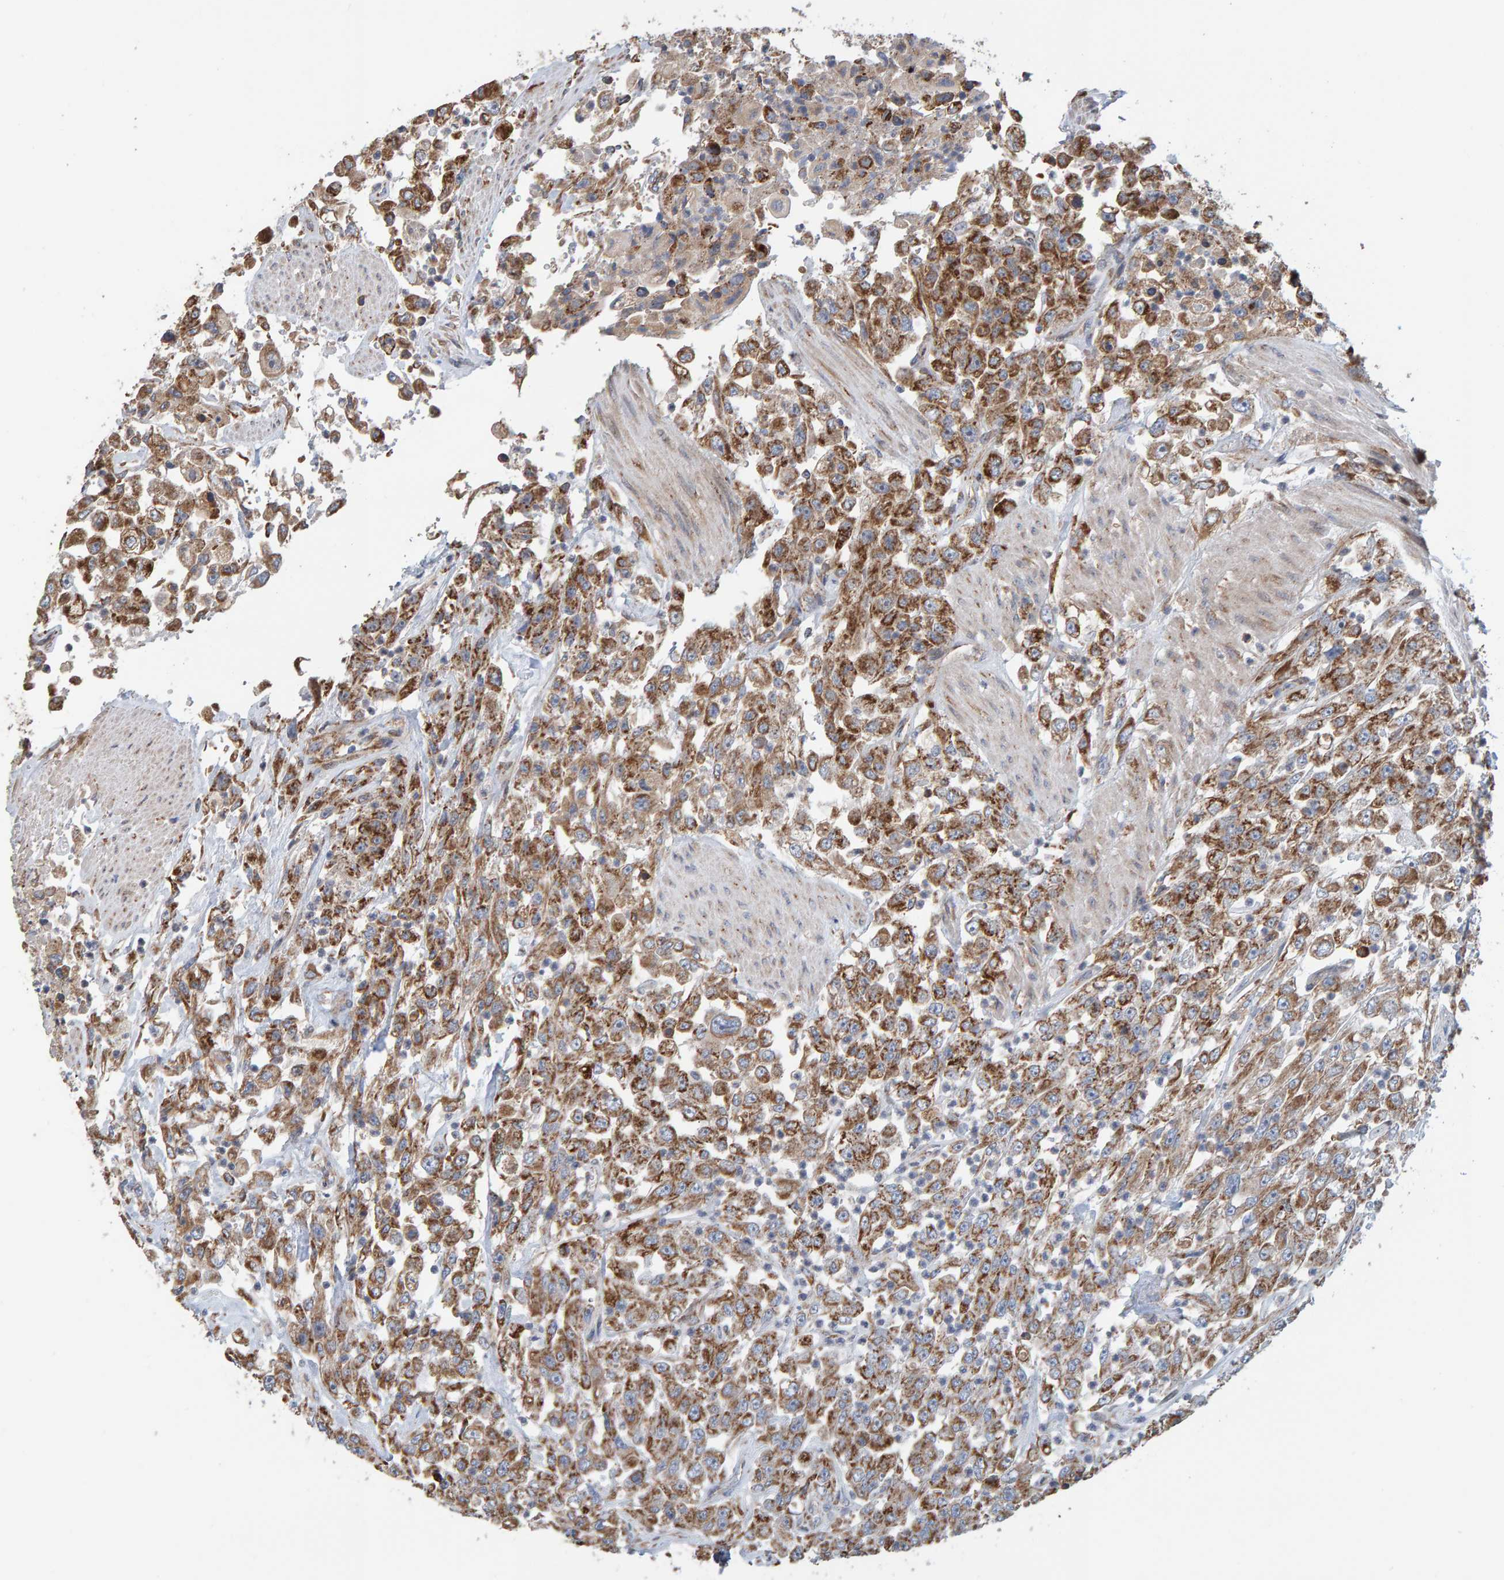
{"staining": {"intensity": "strong", "quantity": ">75%", "location": "cytoplasmic/membranous"}, "tissue": "urothelial cancer", "cell_type": "Tumor cells", "image_type": "cancer", "snomed": [{"axis": "morphology", "description": "Urothelial carcinoma, High grade"}, {"axis": "topography", "description": "Urinary bladder"}], "caption": "Immunohistochemistry (IHC) of urothelial carcinoma (high-grade) reveals high levels of strong cytoplasmic/membranous positivity in approximately >75% of tumor cells.", "gene": "MRPL45", "patient": {"sex": "male", "age": 46}}